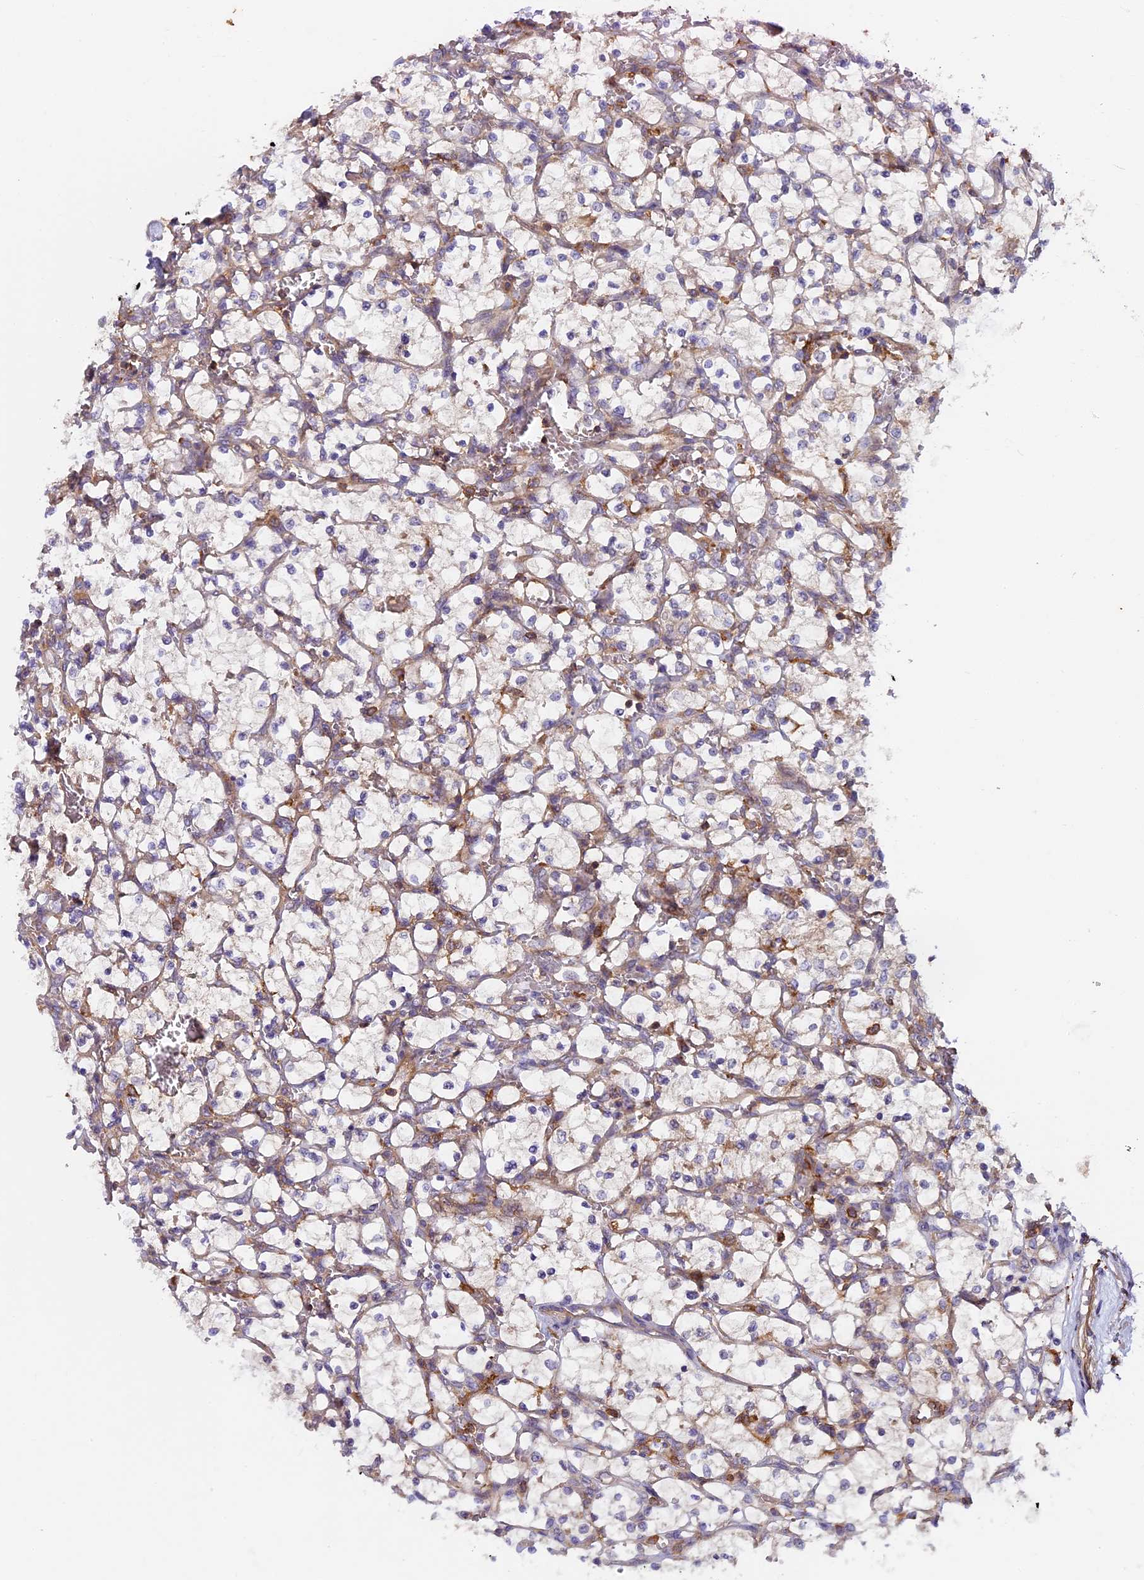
{"staining": {"intensity": "negative", "quantity": "none", "location": "none"}, "tissue": "renal cancer", "cell_type": "Tumor cells", "image_type": "cancer", "snomed": [{"axis": "morphology", "description": "Adenocarcinoma, NOS"}, {"axis": "topography", "description": "Kidney"}], "caption": "Immunohistochemistry of human adenocarcinoma (renal) exhibits no staining in tumor cells.", "gene": "MYO9B", "patient": {"sex": "female", "age": 69}}